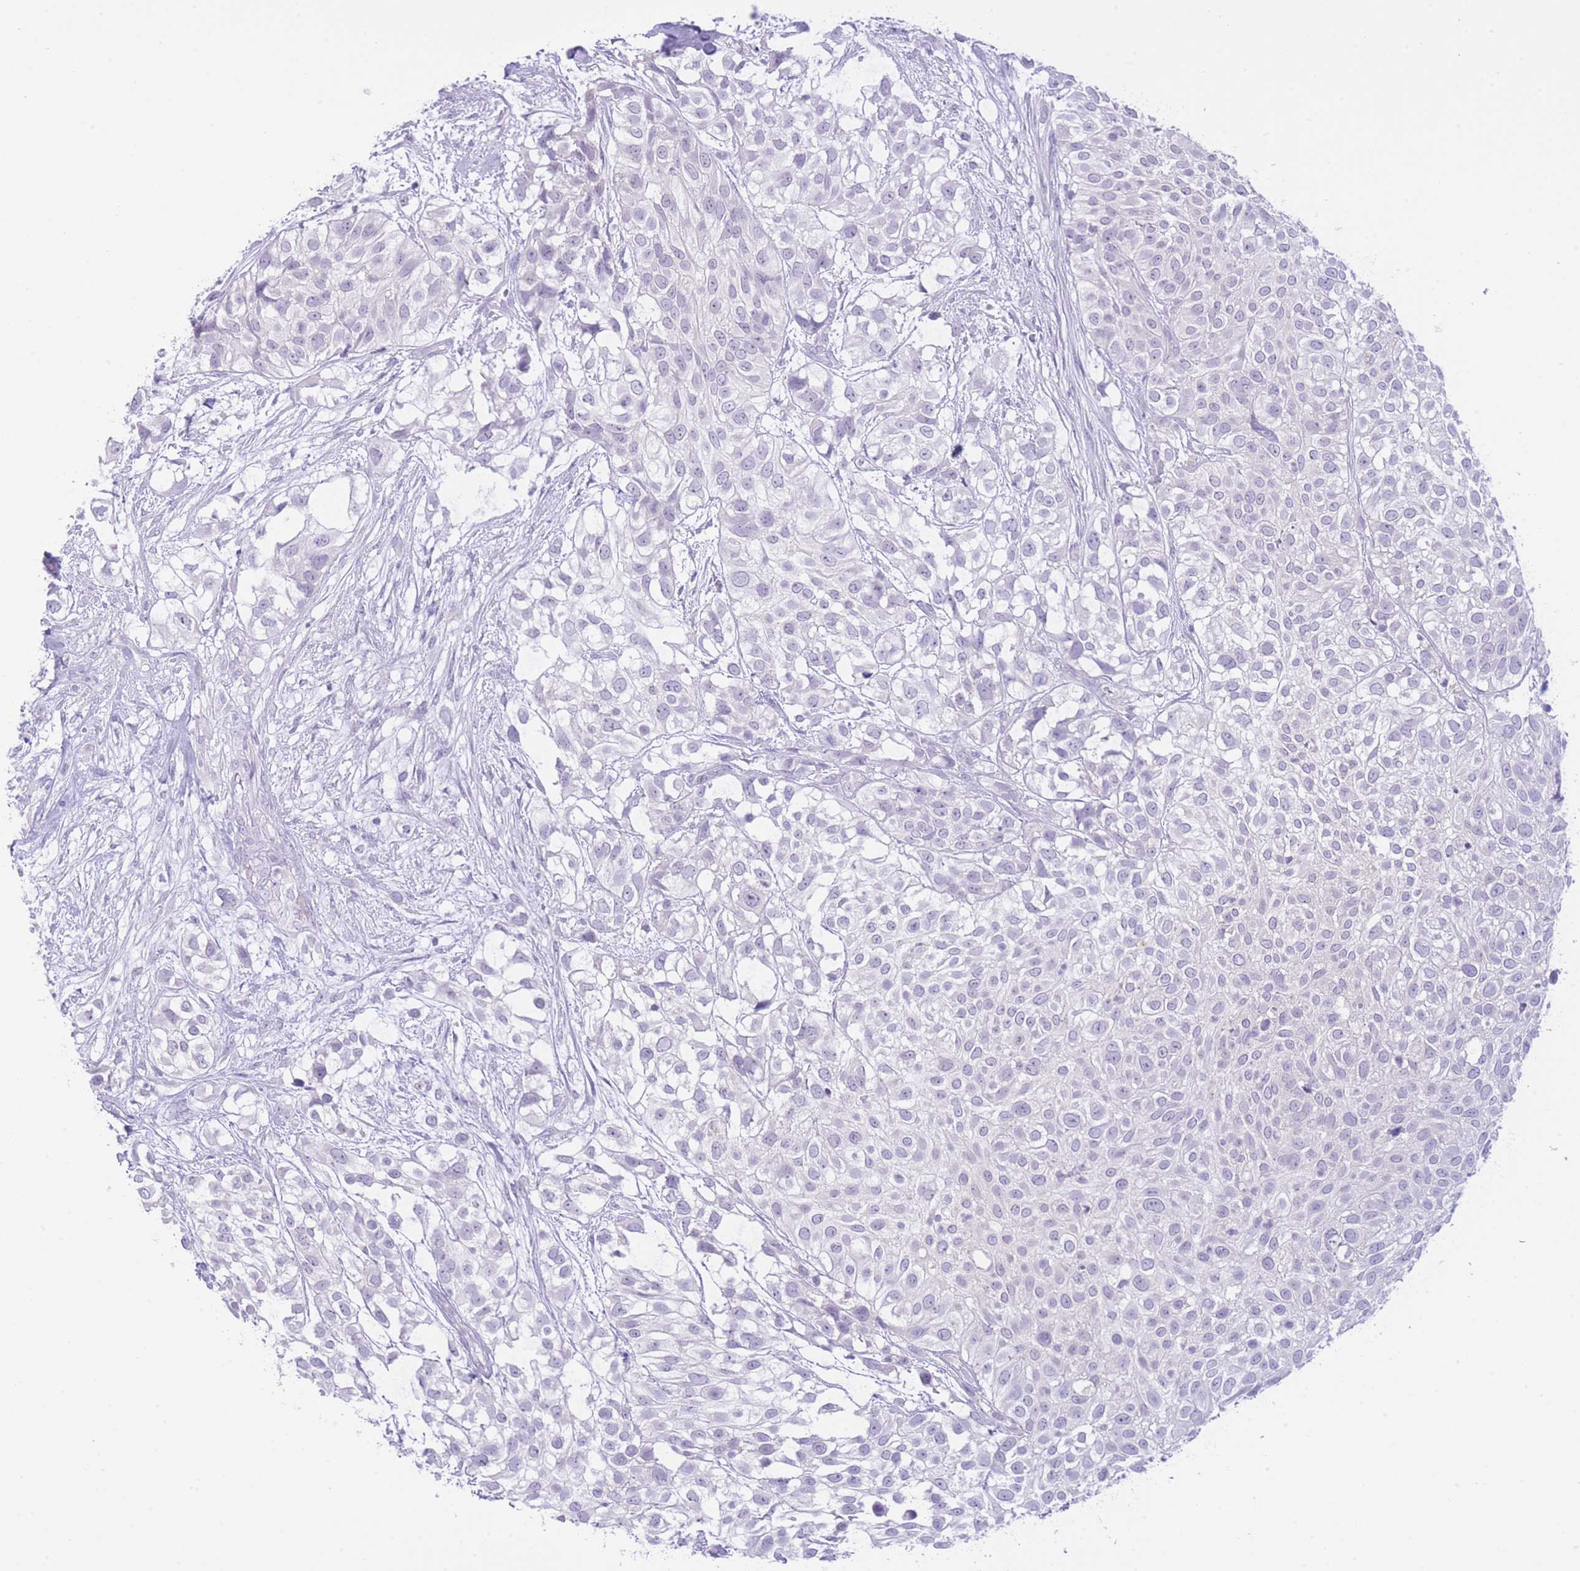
{"staining": {"intensity": "negative", "quantity": "none", "location": "none"}, "tissue": "urothelial cancer", "cell_type": "Tumor cells", "image_type": "cancer", "snomed": [{"axis": "morphology", "description": "Urothelial carcinoma, High grade"}, {"axis": "topography", "description": "Urinary bladder"}], "caption": "A high-resolution image shows IHC staining of high-grade urothelial carcinoma, which displays no significant positivity in tumor cells.", "gene": "ZNF212", "patient": {"sex": "male", "age": 56}}